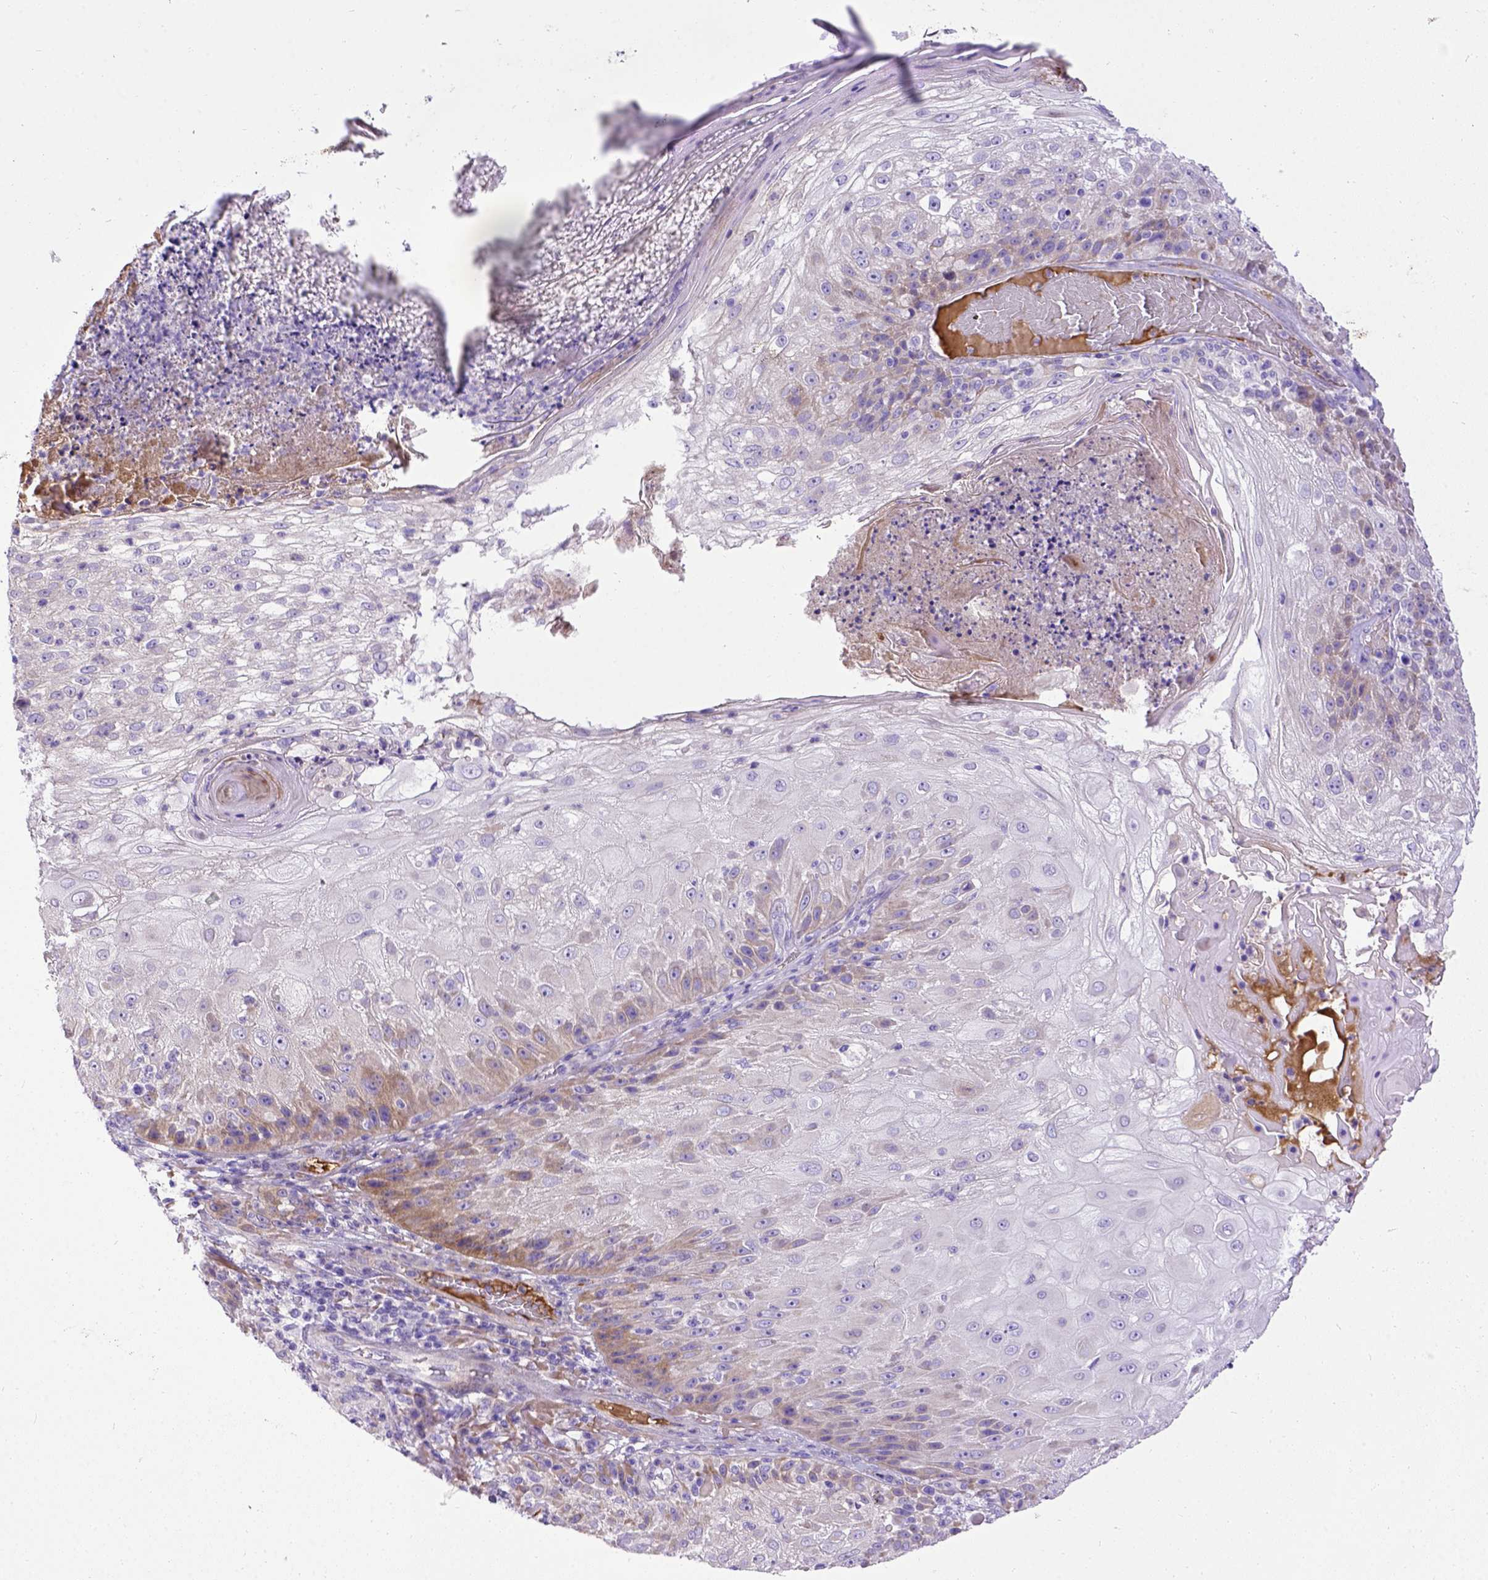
{"staining": {"intensity": "weak", "quantity": "<25%", "location": "cytoplasmic/membranous"}, "tissue": "skin cancer", "cell_type": "Tumor cells", "image_type": "cancer", "snomed": [{"axis": "morphology", "description": "Normal tissue, NOS"}, {"axis": "morphology", "description": "Squamous cell carcinoma, NOS"}, {"axis": "topography", "description": "Skin"}], "caption": "This is a photomicrograph of IHC staining of skin squamous cell carcinoma, which shows no positivity in tumor cells.", "gene": "CFAP300", "patient": {"sex": "female", "age": 83}}